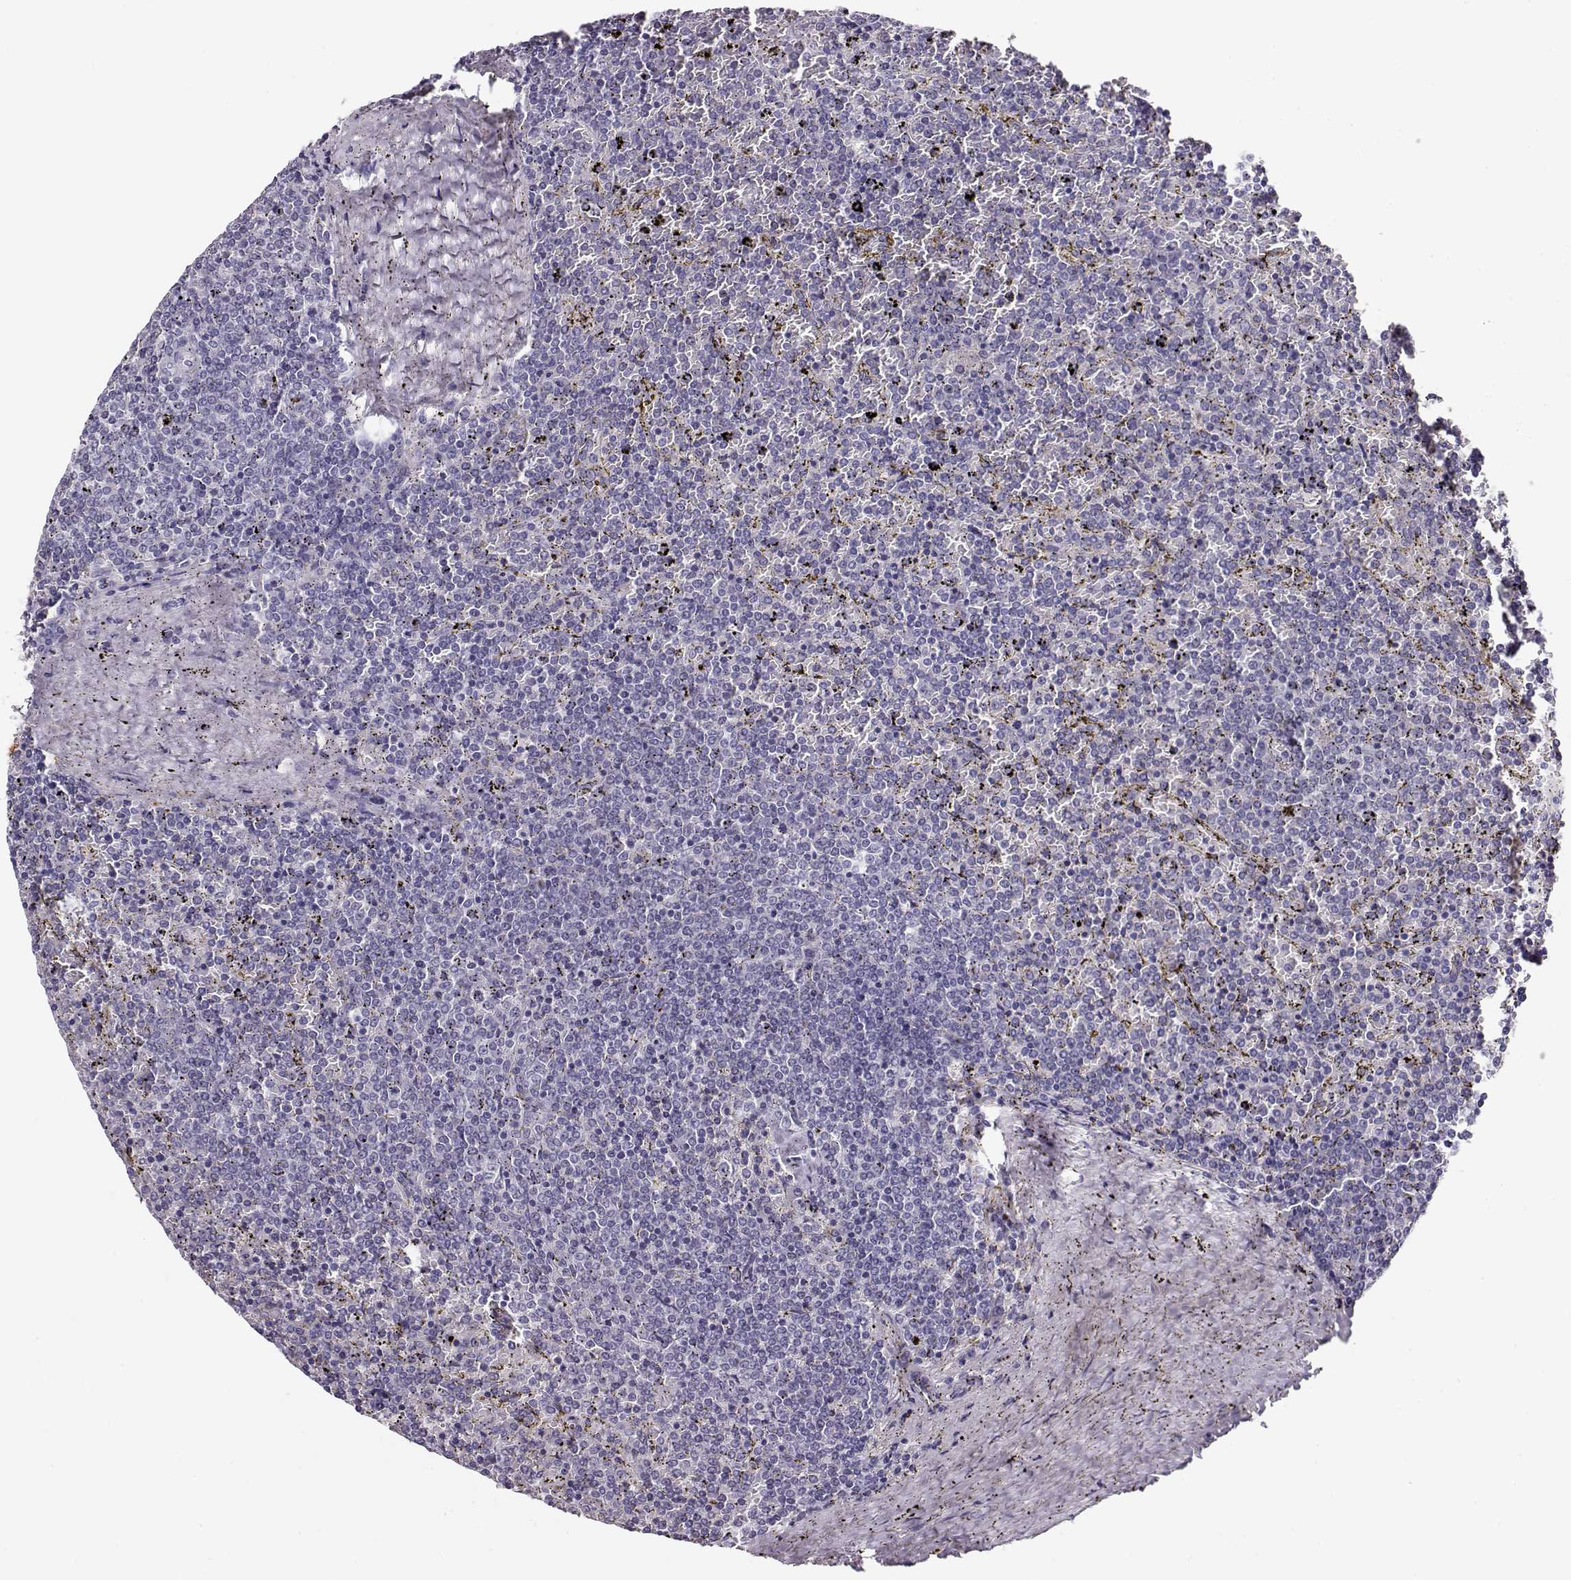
{"staining": {"intensity": "negative", "quantity": "none", "location": "none"}, "tissue": "lymphoma", "cell_type": "Tumor cells", "image_type": "cancer", "snomed": [{"axis": "morphology", "description": "Malignant lymphoma, non-Hodgkin's type, Low grade"}, {"axis": "topography", "description": "Spleen"}], "caption": "The image demonstrates no staining of tumor cells in lymphoma. Brightfield microscopy of immunohistochemistry (IHC) stained with DAB (3,3'-diaminobenzidine) (brown) and hematoxylin (blue), captured at high magnification.", "gene": "RBM44", "patient": {"sex": "female", "age": 77}}